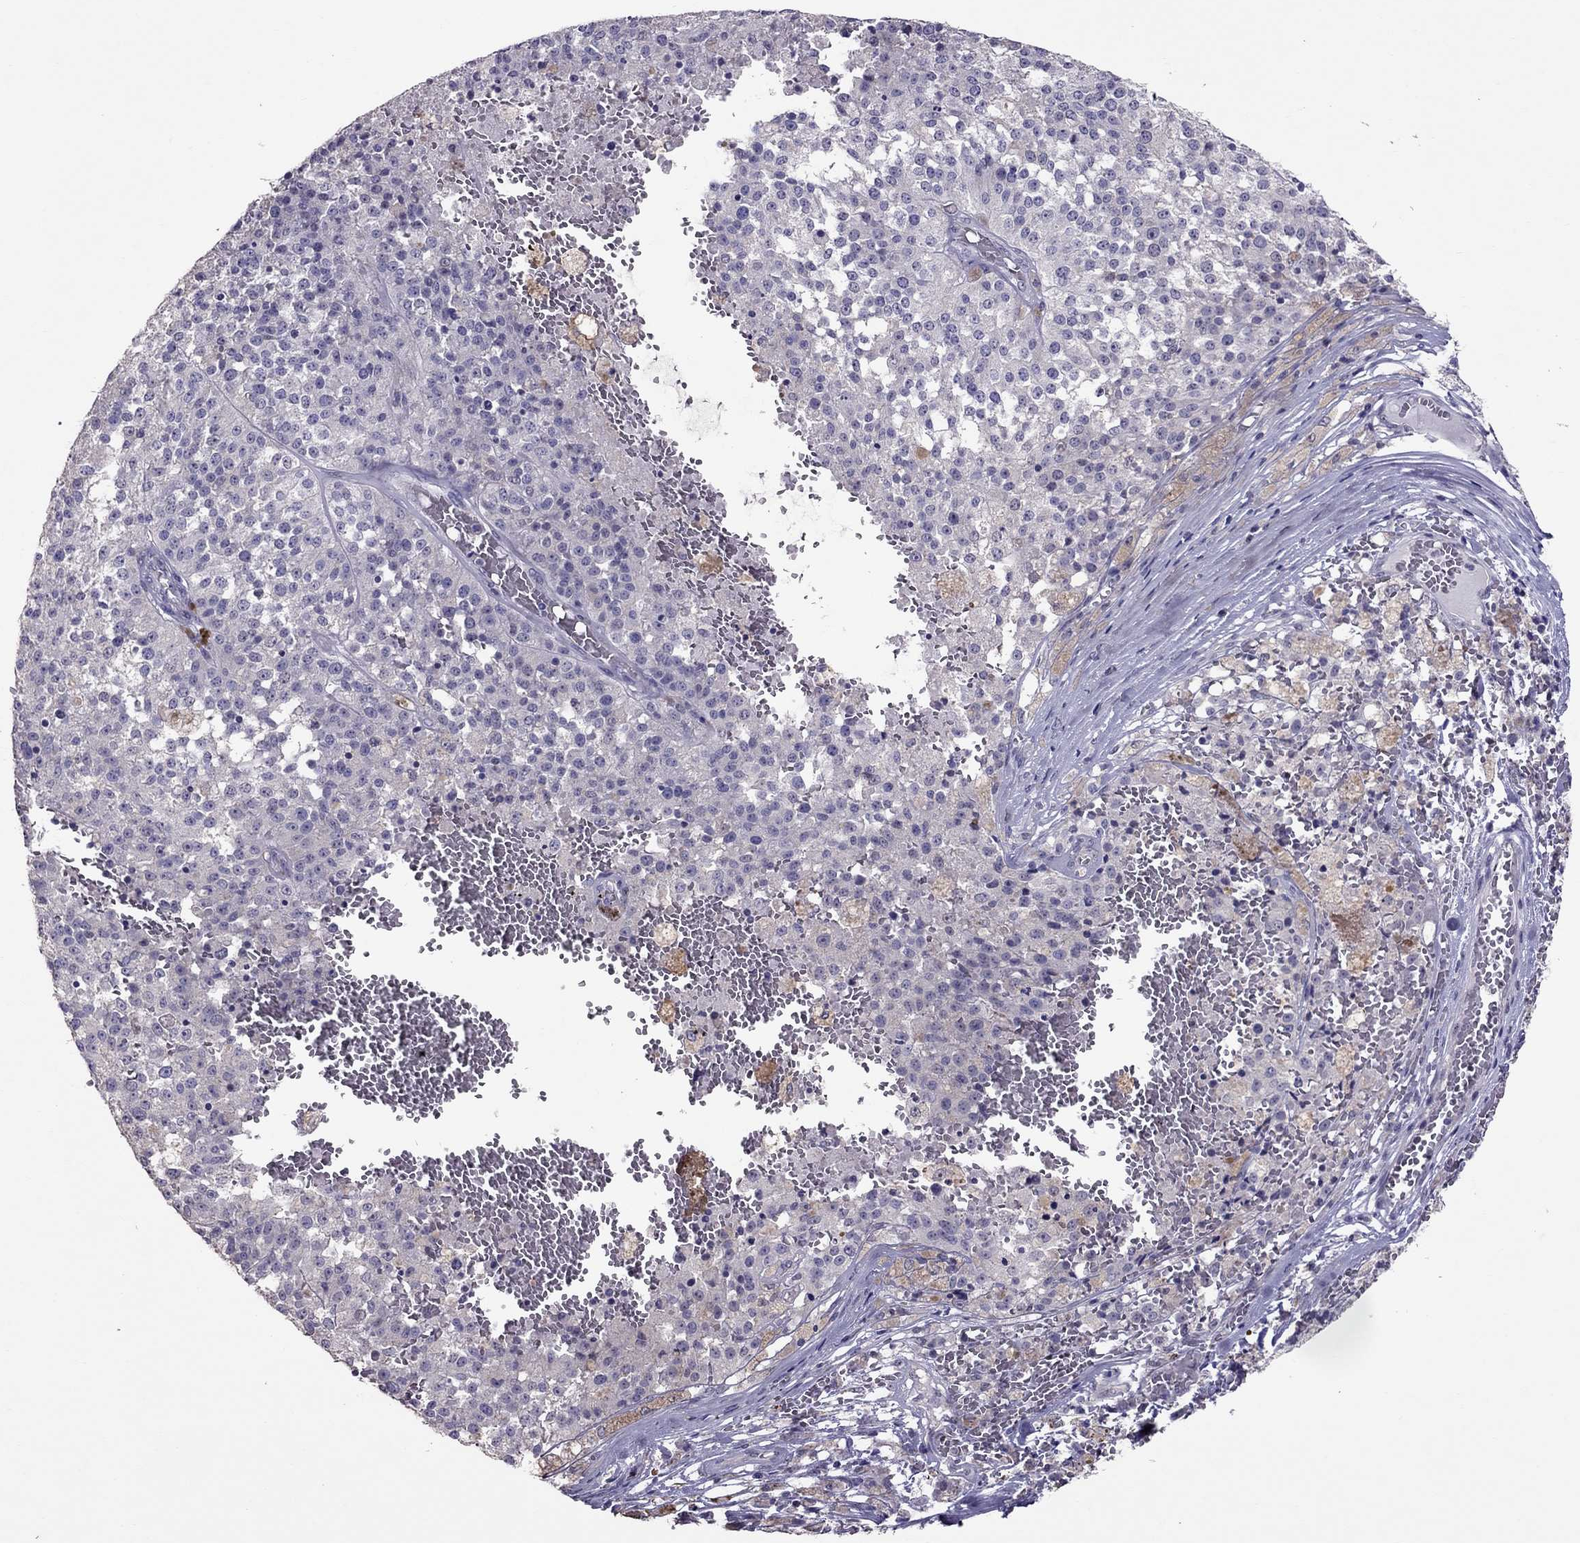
{"staining": {"intensity": "negative", "quantity": "none", "location": "none"}, "tissue": "melanoma", "cell_type": "Tumor cells", "image_type": "cancer", "snomed": [{"axis": "morphology", "description": "Malignant melanoma, Metastatic site"}, {"axis": "topography", "description": "Lymph node"}], "caption": "A high-resolution image shows immunohistochemistry staining of malignant melanoma (metastatic site), which displays no significant expression in tumor cells.", "gene": "LRRC46", "patient": {"sex": "female", "age": 64}}